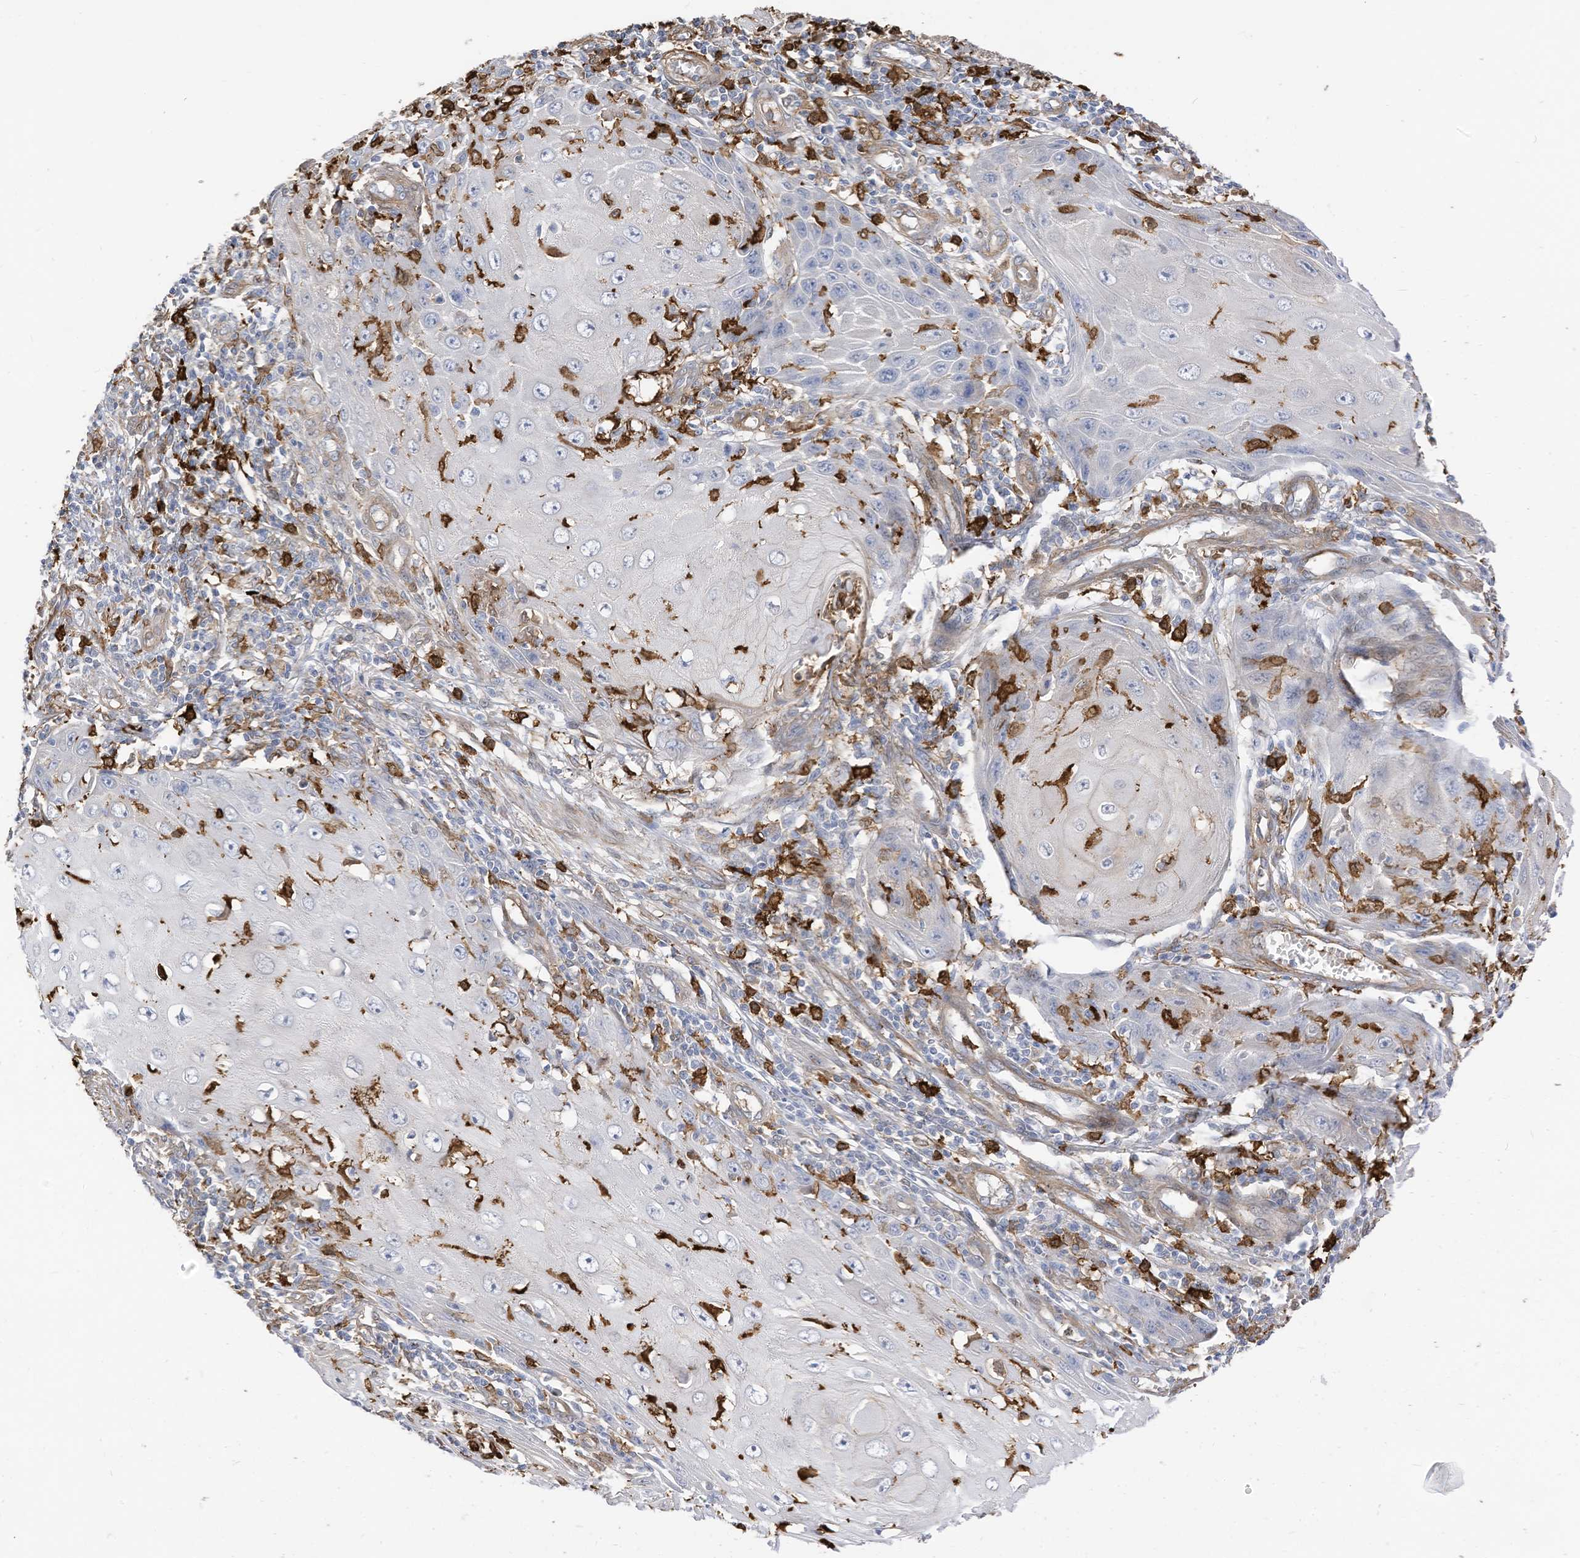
{"staining": {"intensity": "negative", "quantity": "none", "location": "none"}, "tissue": "skin cancer", "cell_type": "Tumor cells", "image_type": "cancer", "snomed": [{"axis": "morphology", "description": "Squamous cell carcinoma, NOS"}, {"axis": "topography", "description": "Skin"}], "caption": "A histopathology image of human skin cancer is negative for staining in tumor cells.", "gene": "ATP13A1", "patient": {"sex": "female", "age": 73}}